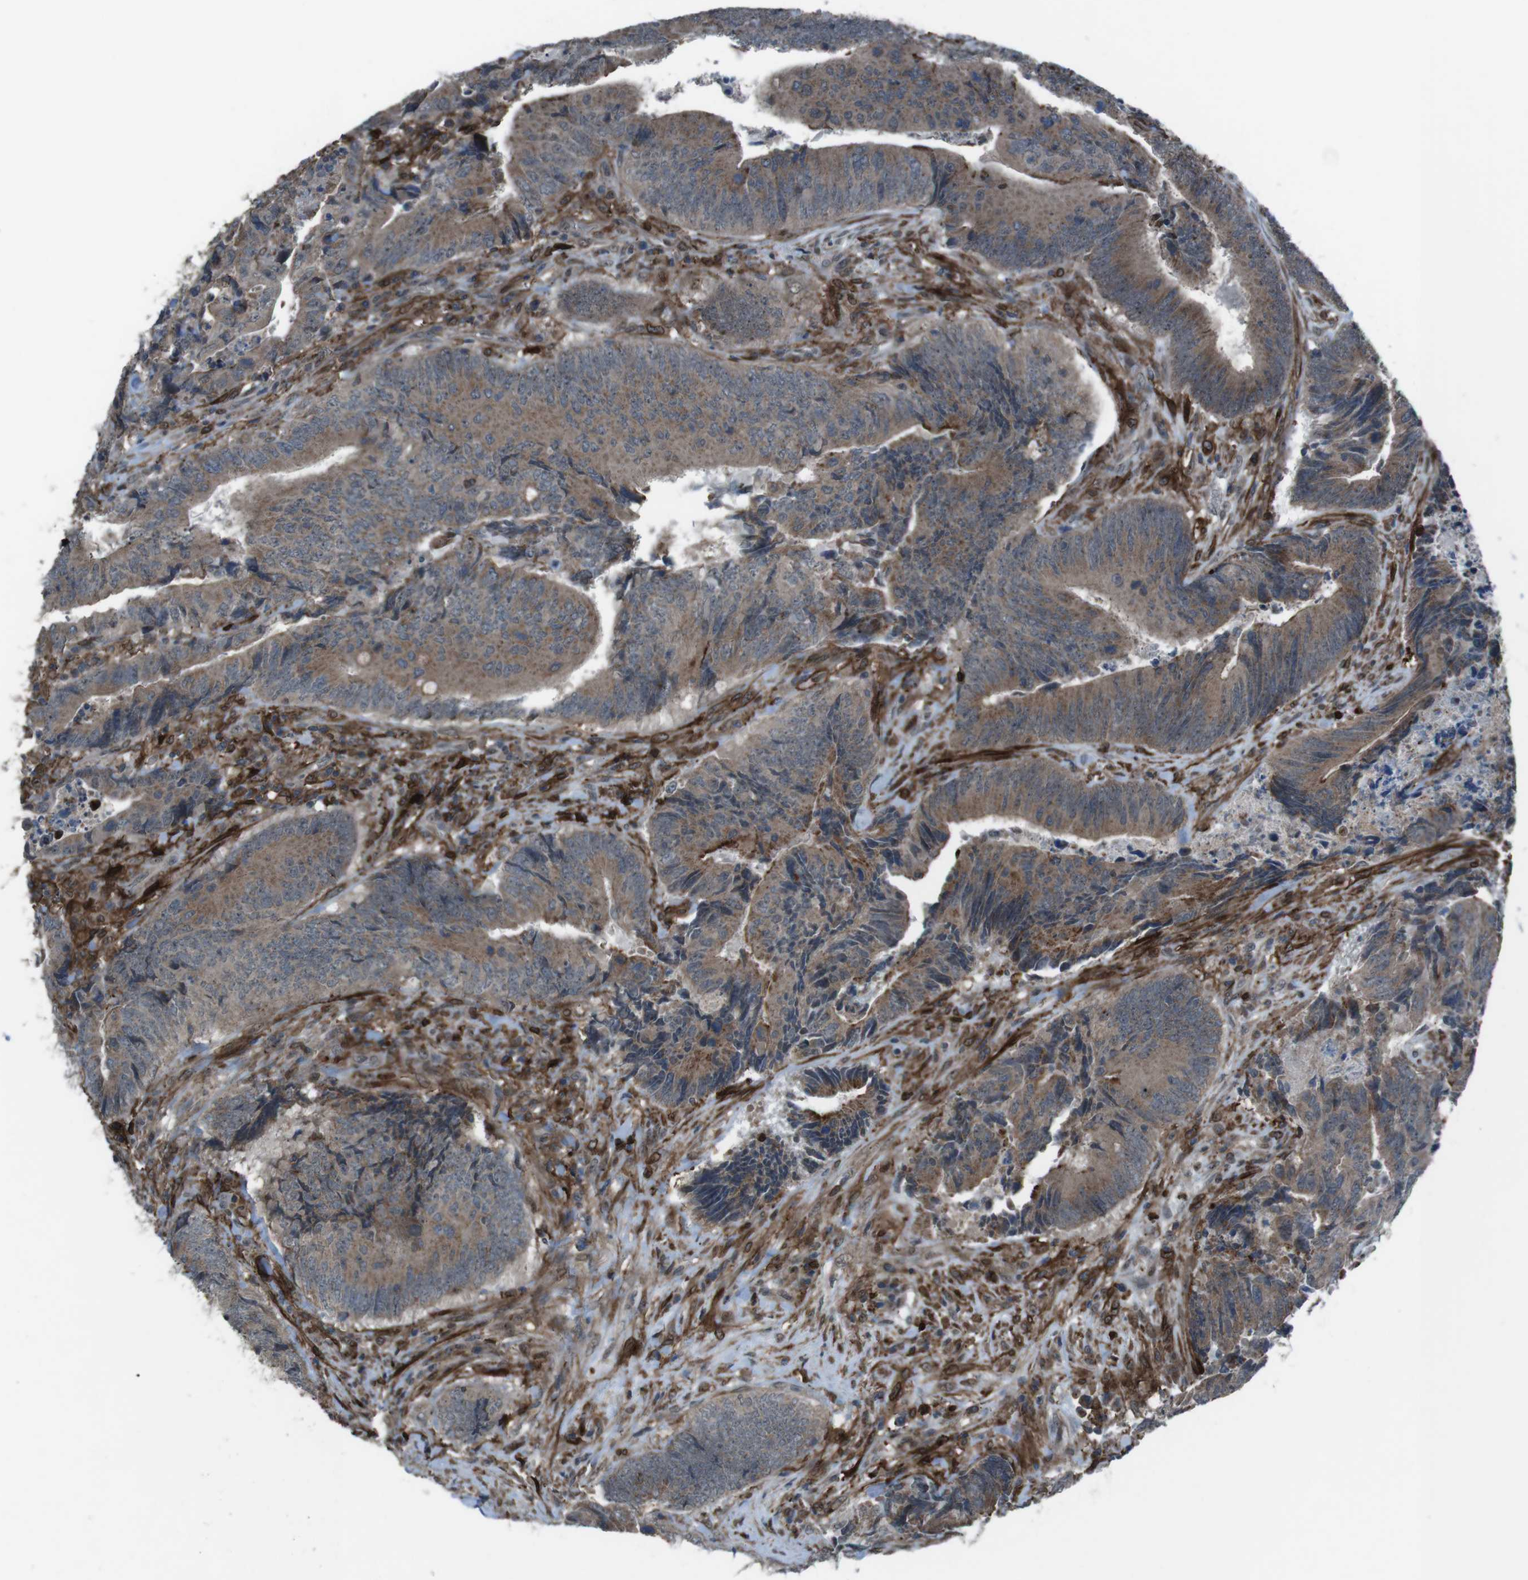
{"staining": {"intensity": "moderate", "quantity": ">75%", "location": "cytoplasmic/membranous"}, "tissue": "colorectal cancer", "cell_type": "Tumor cells", "image_type": "cancer", "snomed": [{"axis": "morphology", "description": "Normal tissue, NOS"}, {"axis": "morphology", "description": "Adenocarcinoma, NOS"}, {"axis": "topography", "description": "Colon"}], "caption": "Protein staining of adenocarcinoma (colorectal) tissue demonstrates moderate cytoplasmic/membranous expression in approximately >75% of tumor cells. The staining was performed using DAB (3,3'-diaminobenzidine), with brown indicating positive protein expression. Nuclei are stained blue with hematoxylin.", "gene": "GDF10", "patient": {"sex": "male", "age": 56}}